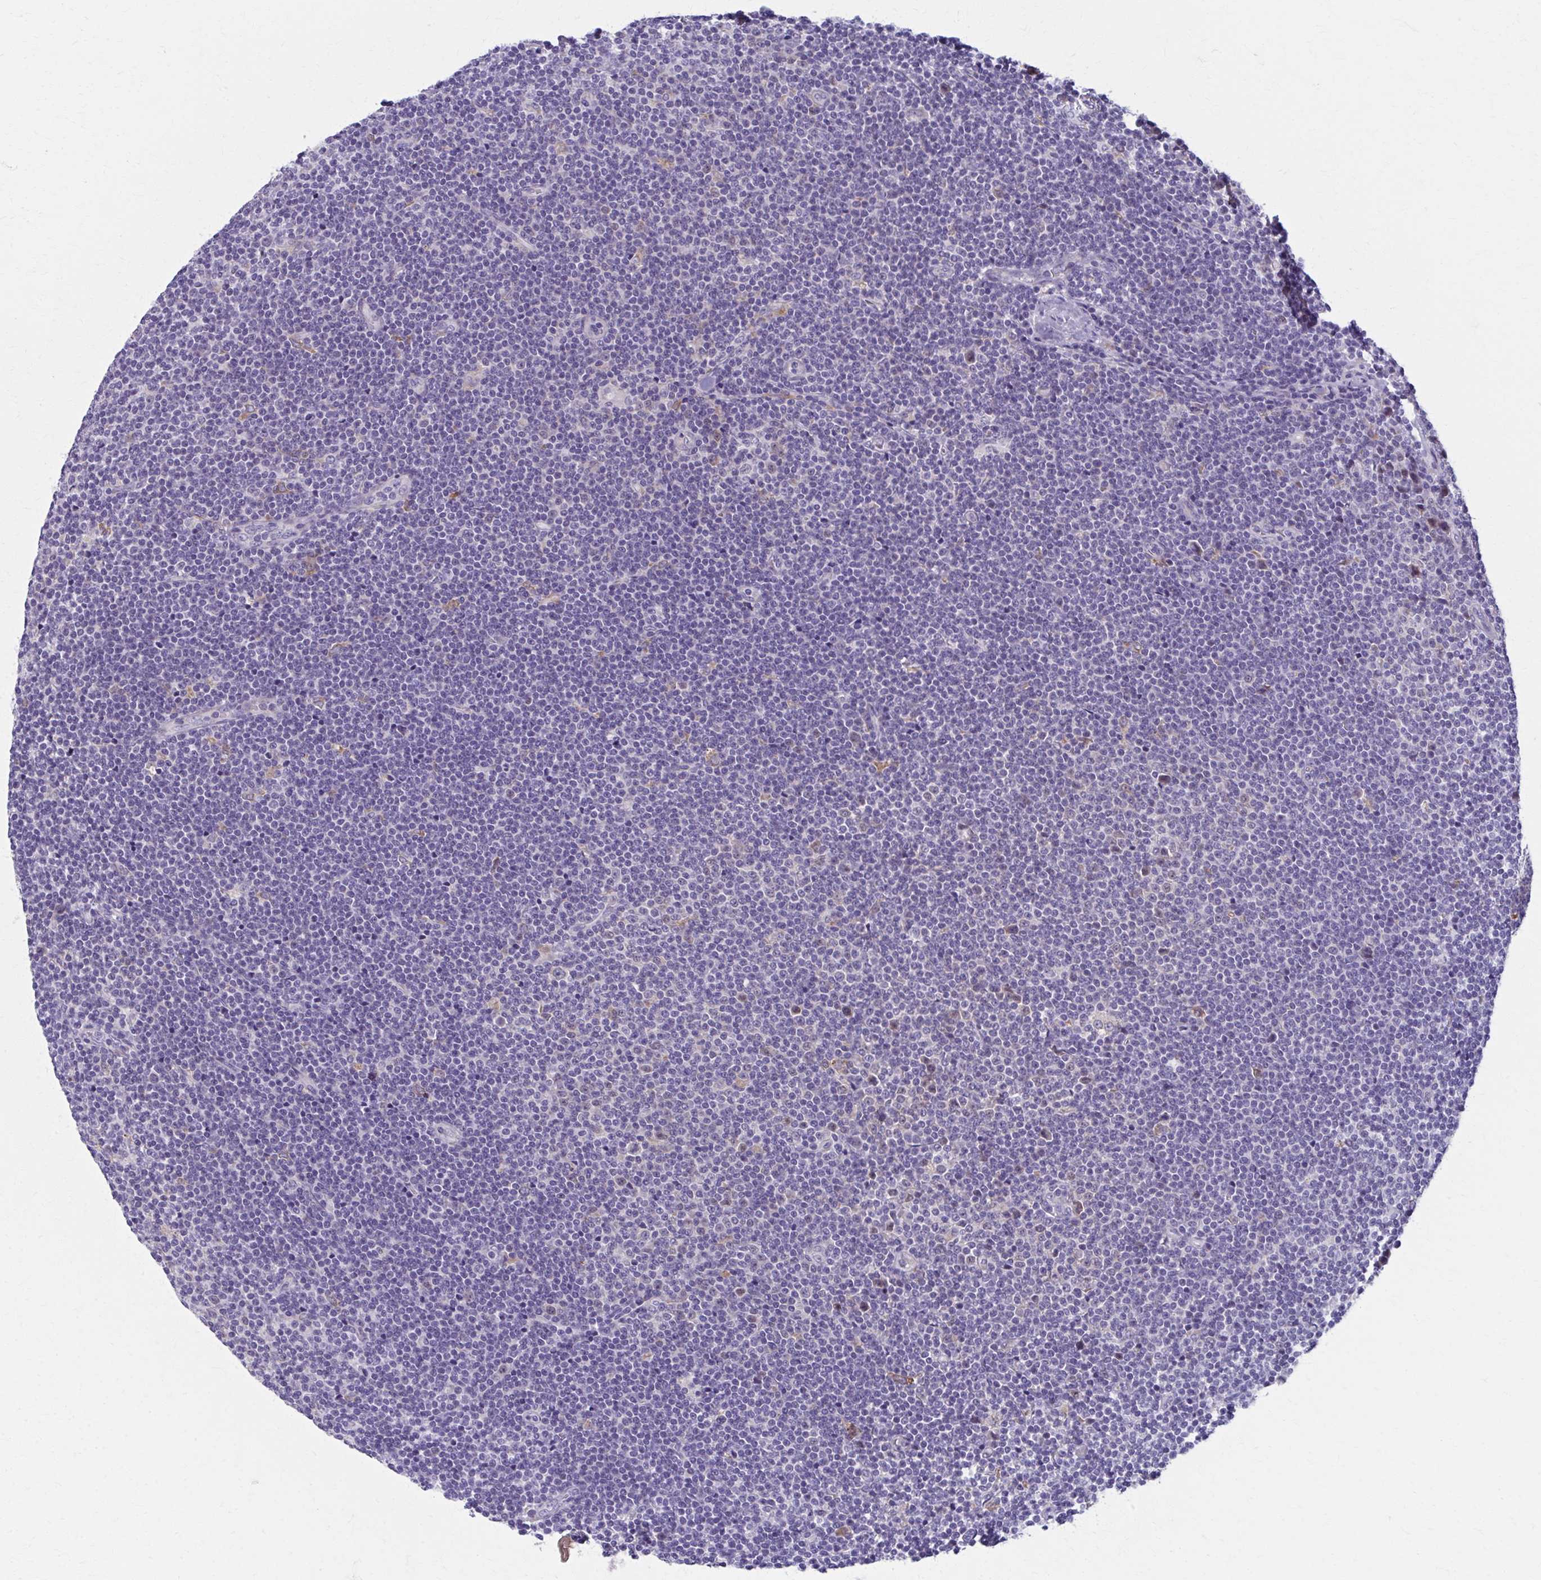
{"staining": {"intensity": "negative", "quantity": "none", "location": "none"}, "tissue": "lymphoma", "cell_type": "Tumor cells", "image_type": "cancer", "snomed": [{"axis": "morphology", "description": "Malignant lymphoma, non-Hodgkin's type, Low grade"}, {"axis": "topography", "description": "Lymph node"}], "caption": "Immunohistochemistry of lymphoma shows no staining in tumor cells.", "gene": "SPATS2L", "patient": {"sex": "male", "age": 48}}